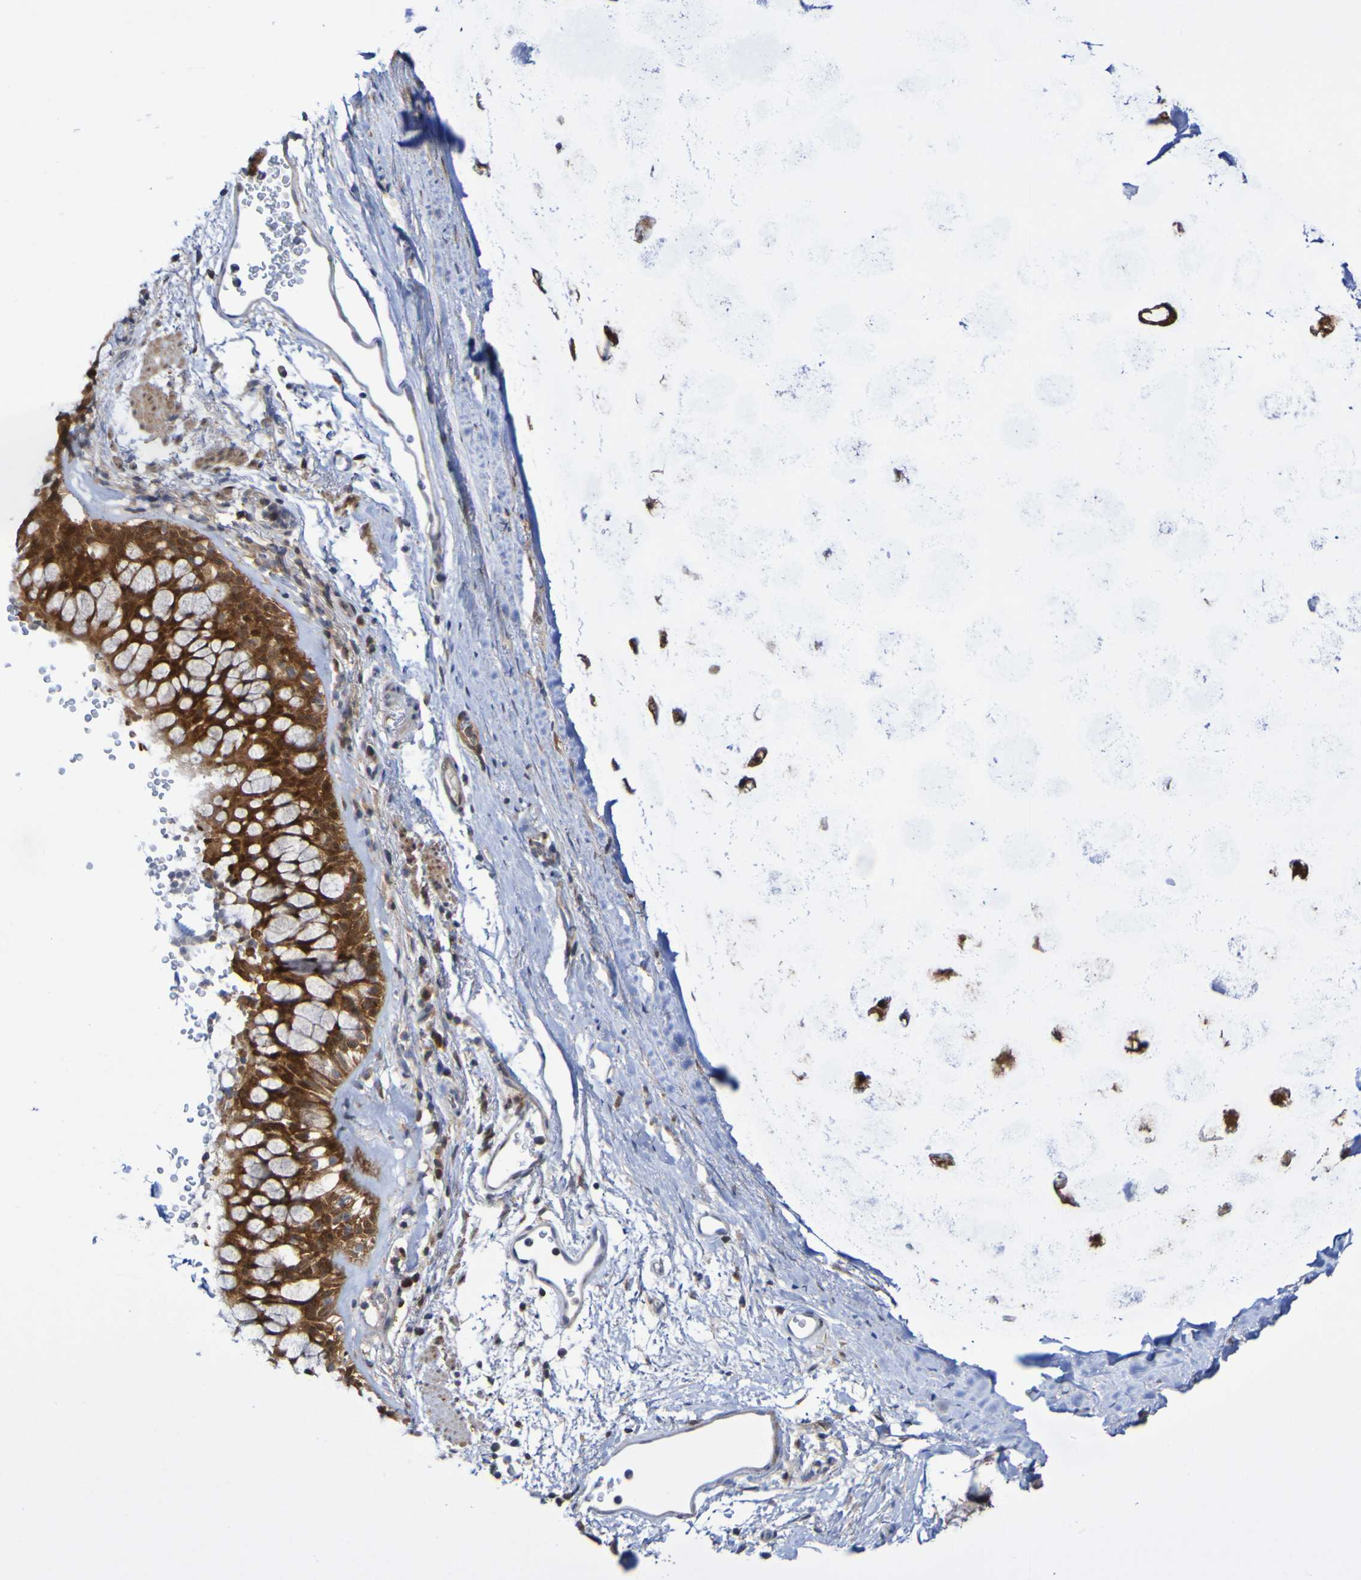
{"staining": {"intensity": "strong", "quantity": ">75%", "location": "cytoplasmic/membranous"}, "tissue": "bronchus", "cell_type": "Respiratory epithelial cells", "image_type": "normal", "snomed": [{"axis": "morphology", "description": "Normal tissue, NOS"}, {"axis": "topography", "description": "Cartilage tissue"}, {"axis": "topography", "description": "Bronchus"}], "caption": "Immunohistochemical staining of normal human bronchus exhibits strong cytoplasmic/membranous protein staining in about >75% of respiratory epithelial cells. (Brightfield microscopy of DAB IHC at high magnification).", "gene": "ATIC", "patient": {"sex": "female", "age": 53}}